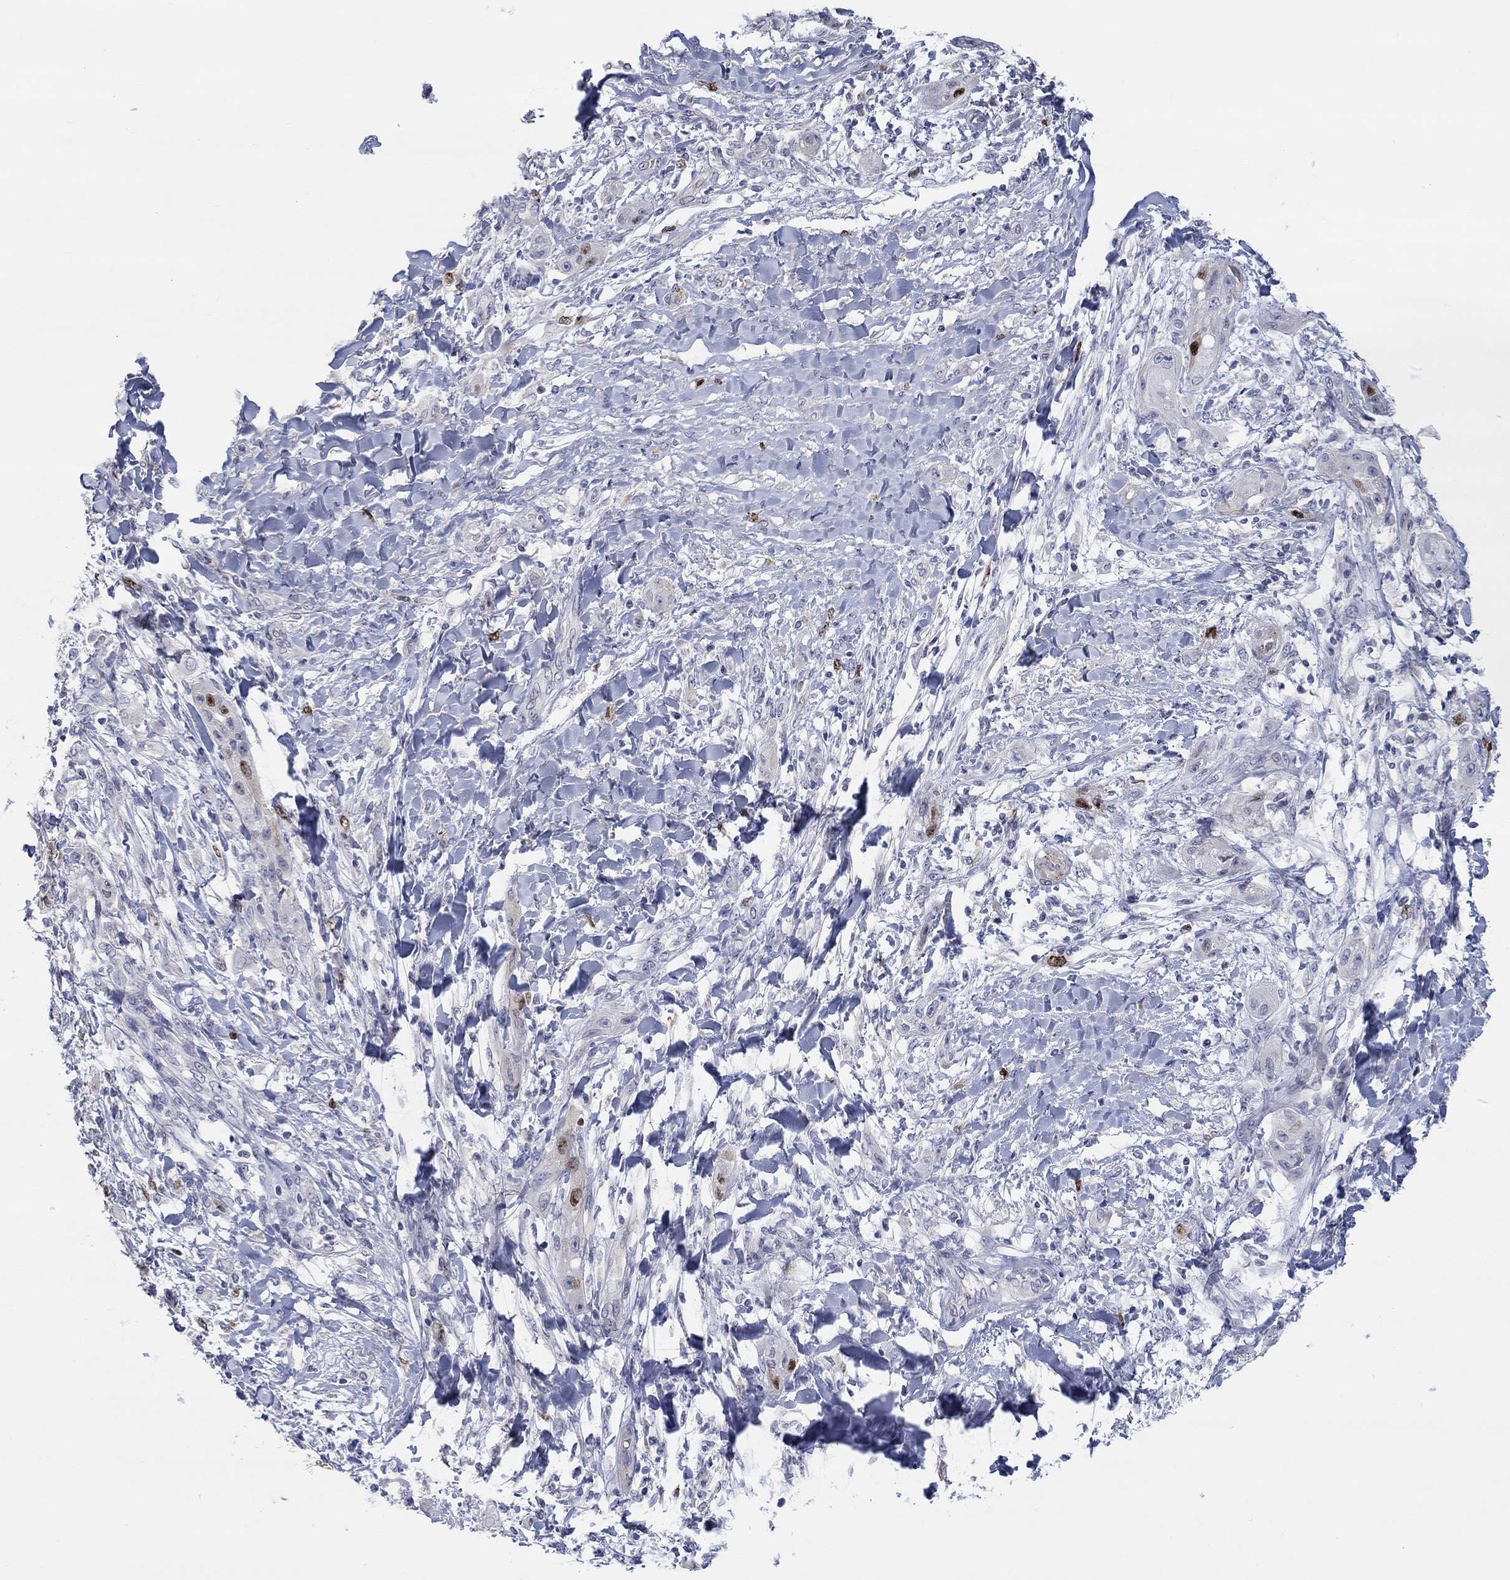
{"staining": {"intensity": "strong", "quantity": "<25%", "location": "nuclear"}, "tissue": "skin cancer", "cell_type": "Tumor cells", "image_type": "cancer", "snomed": [{"axis": "morphology", "description": "Squamous cell carcinoma, NOS"}, {"axis": "topography", "description": "Skin"}], "caption": "Immunohistochemistry (DAB) staining of human squamous cell carcinoma (skin) exhibits strong nuclear protein expression in approximately <25% of tumor cells. (DAB (3,3'-diaminobenzidine) IHC, brown staining for protein, blue staining for nuclei).", "gene": "PRC1", "patient": {"sex": "male", "age": 62}}